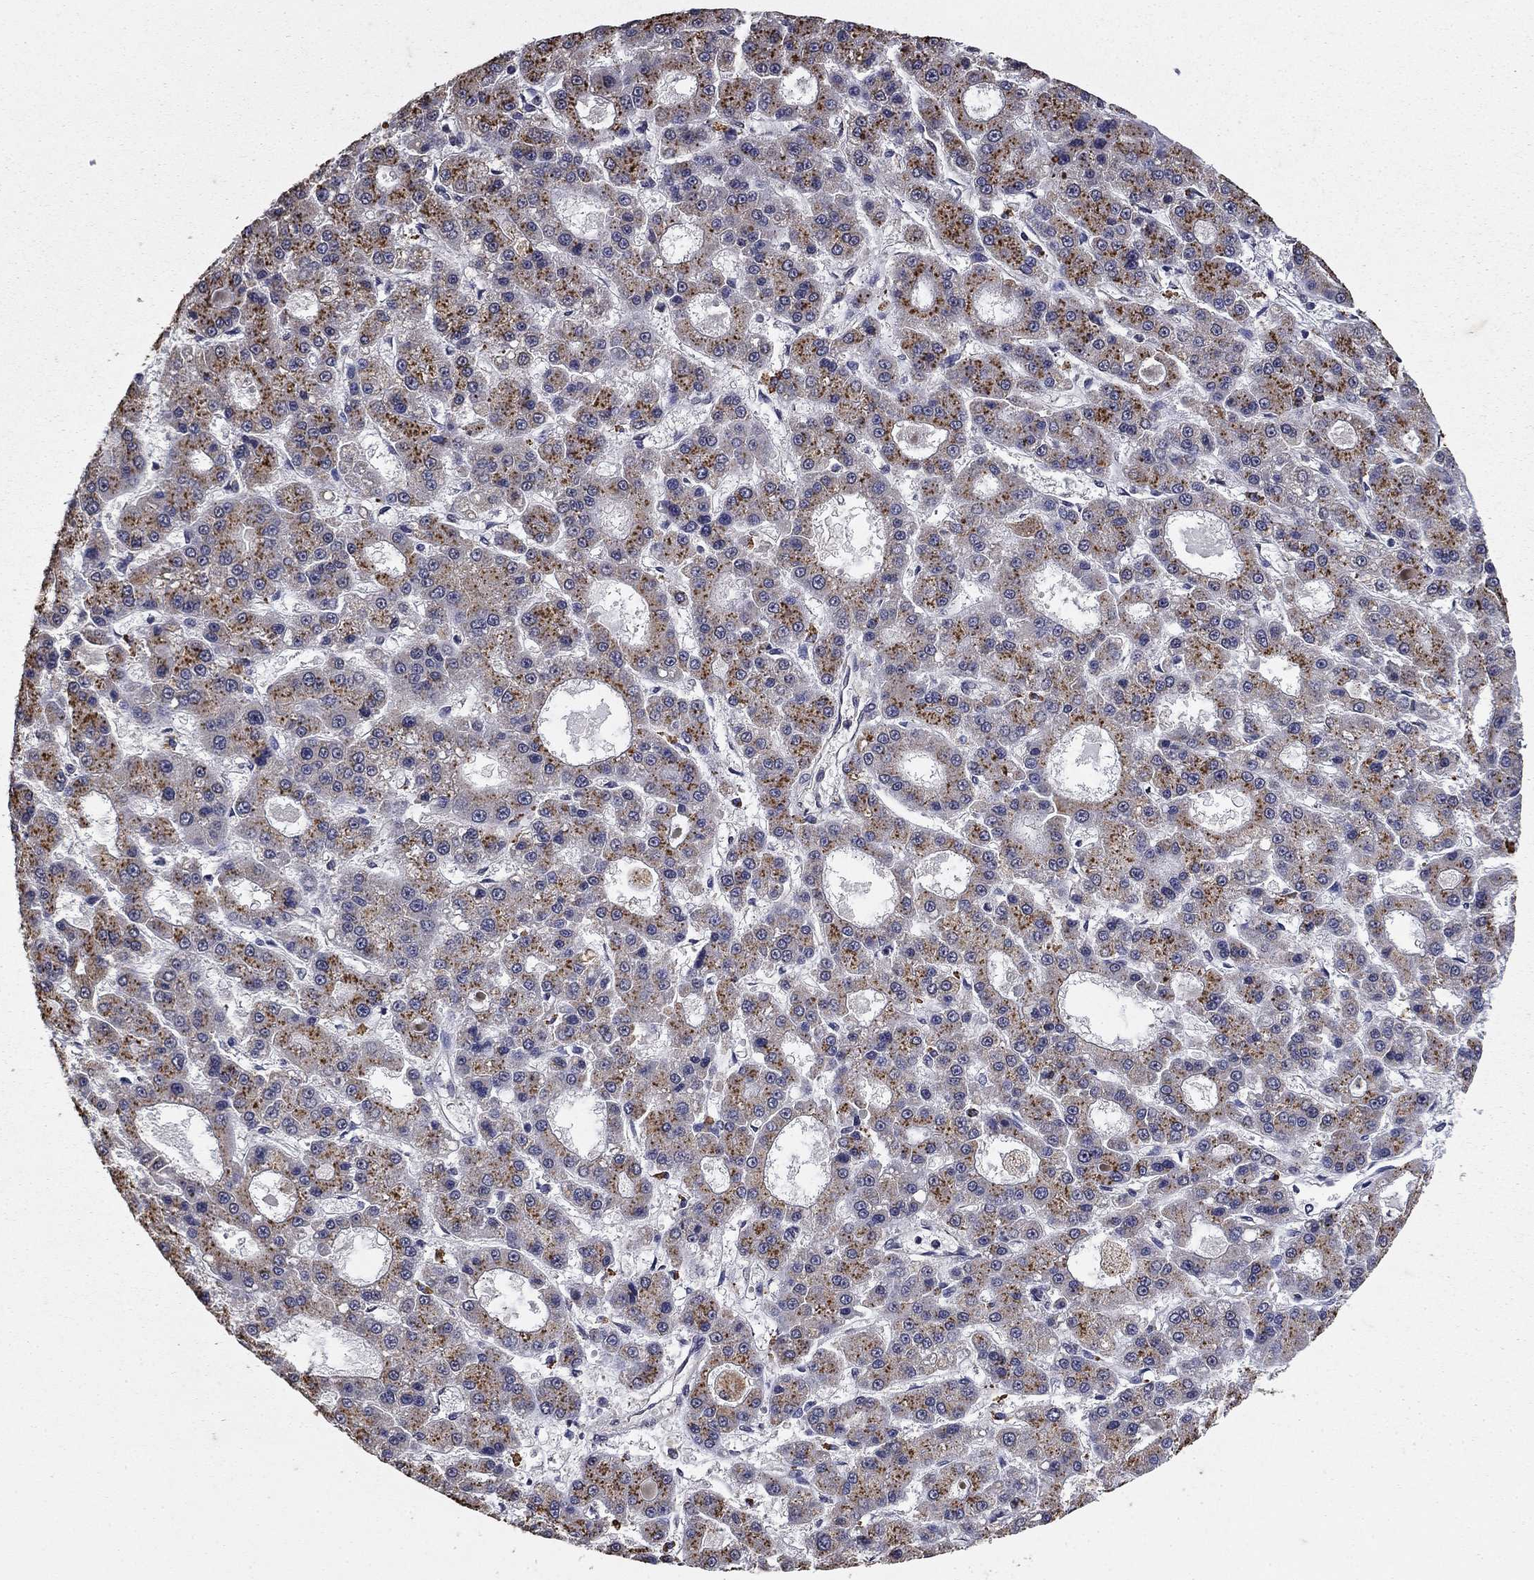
{"staining": {"intensity": "moderate", "quantity": ">75%", "location": "cytoplasmic/membranous"}, "tissue": "liver cancer", "cell_type": "Tumor cells", "image_type": "cancer", "snomed": [{"axis": "morphology", "description": "Carcinoma, Hepatocellular, NOS"}, {"axis": "topography", "description": "Liver"}], "caption": "Protein staining reveals moderate cytoplasmic/membranous positivity in approximately >75% of tumor cells in liver cancer. (Brightfield microscopy of DAB IHC at high magnification).", "gene": "MFAP3L", "patient": {"sex": "male", "age": 70}}